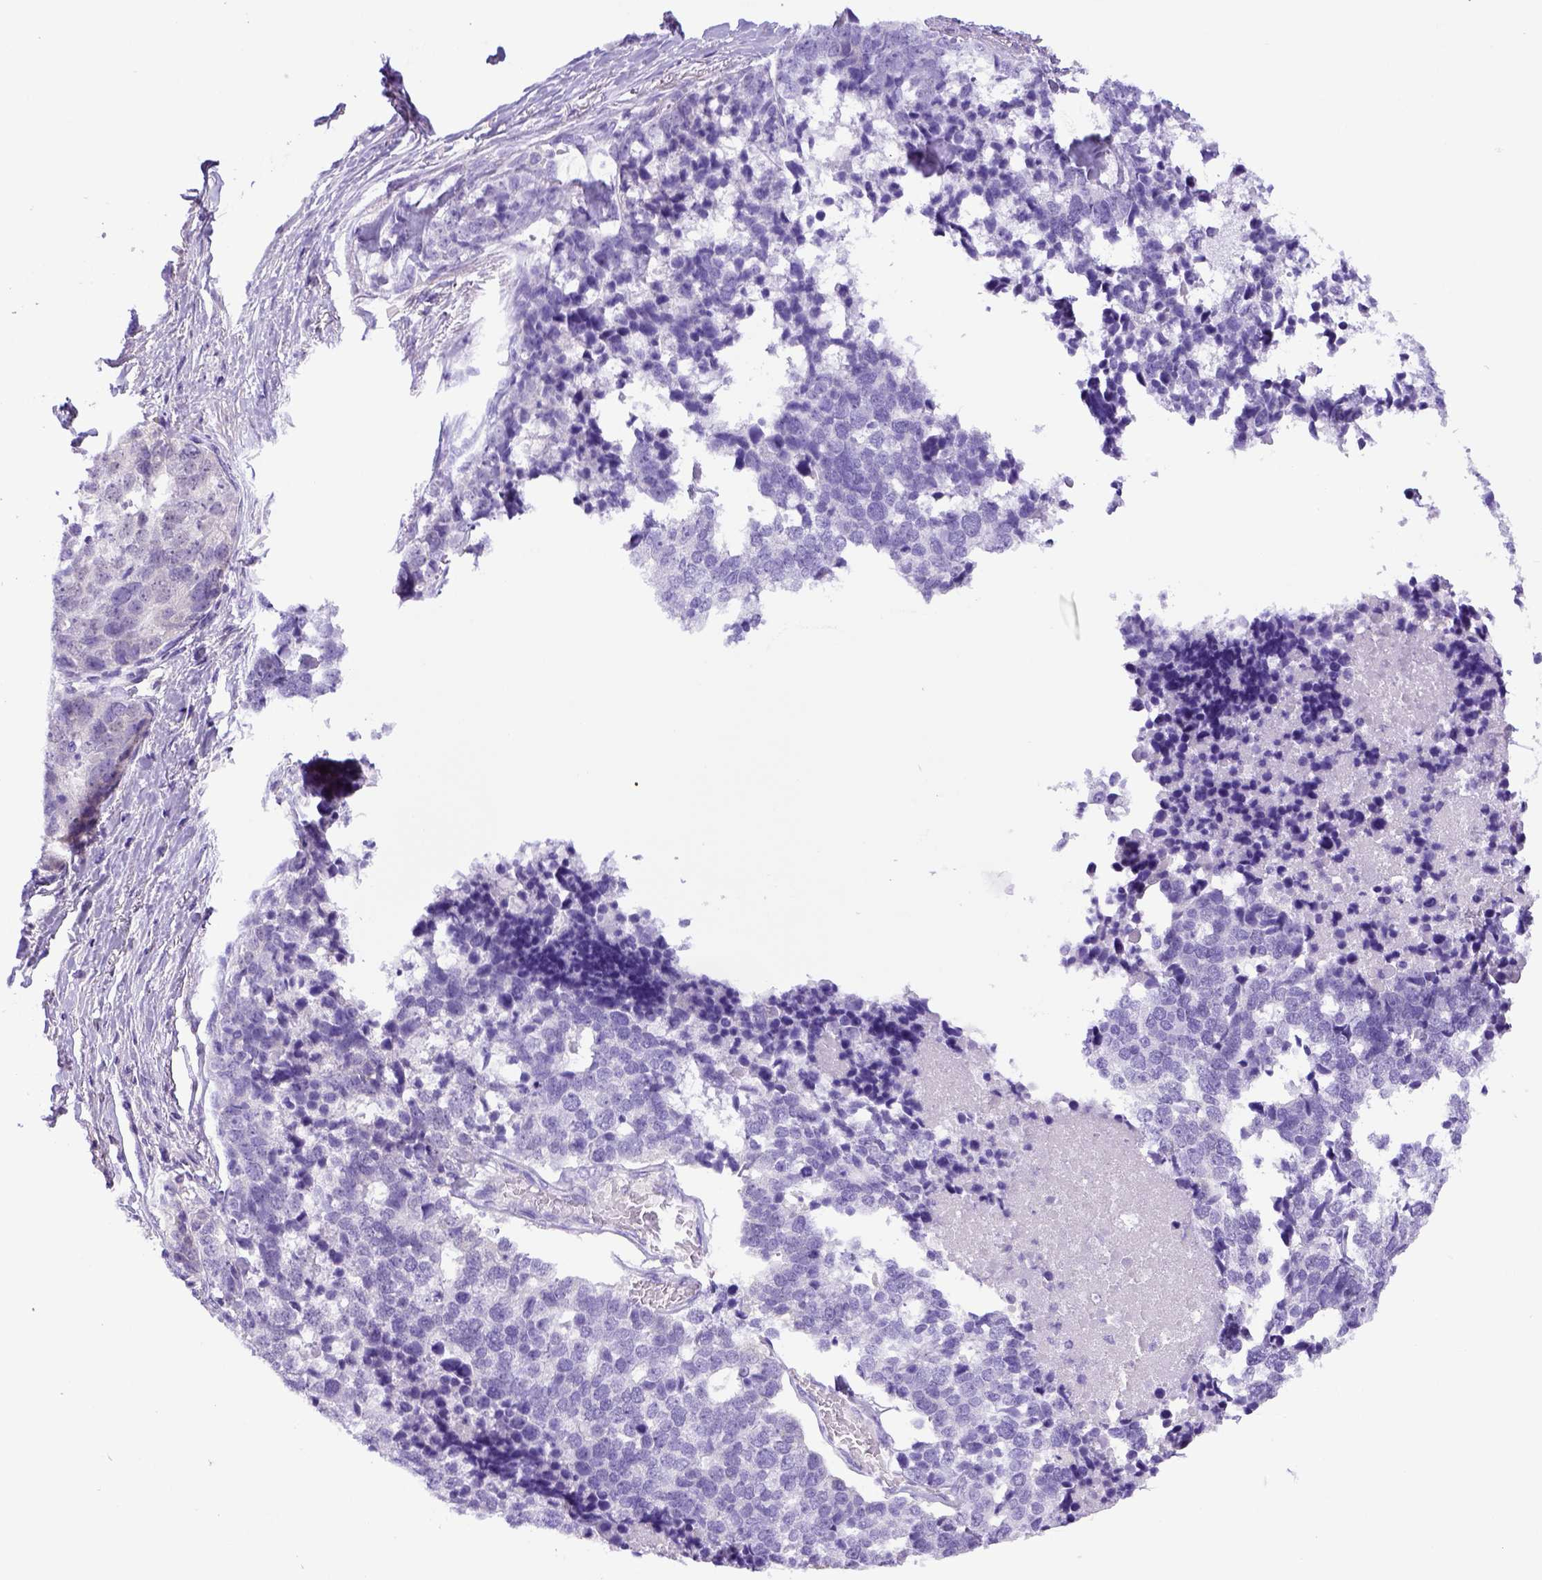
{"staining": {"intensity": "negative", "quantity": "none", "location": "none"}, "tissue": "stomach cancer", "cell_type": "Tumor cells", "image_type": "cancer", "snomed": [{"axis": "morphology", "description": "Adenocarcinoma, NOS"}, {"axis": "topography", "description": "Stomach"}], "caption": "This is a micrograph of immunohistochemistry (IHC) staining of stomach cancer, which shows no expression in tumor cells.", "gene": "ITIH4", "patient": {"sex": "male", "age": 69}}